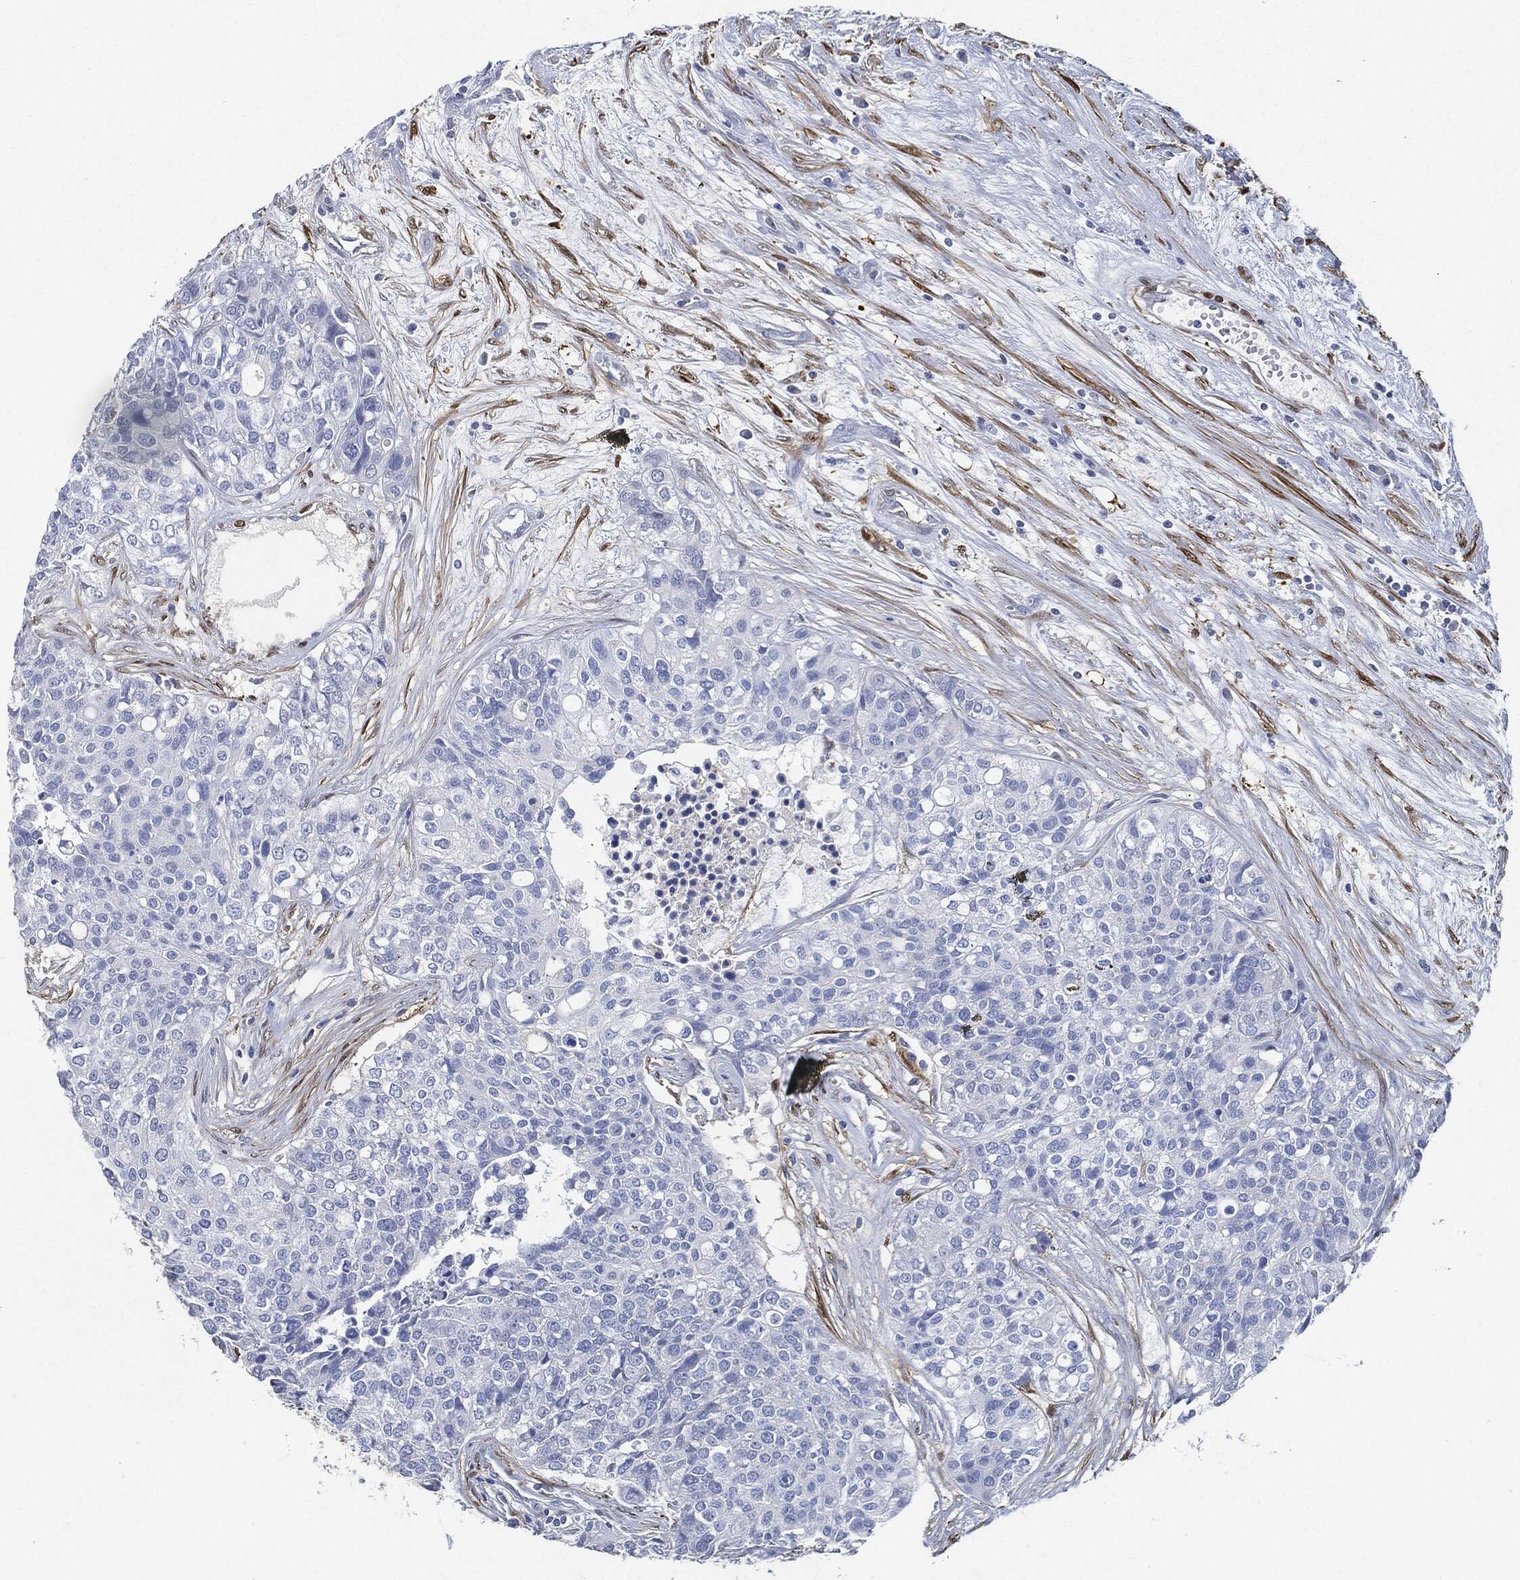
{"staining": {"intensity": "negative", "quantity": "none", "location": "none"}, "tissue": "carcinoid", "cell_type": "Tumor cells", "image_type": "cancer", "snomed": [{"axis": "morphology", "description": "Carcinoid, malignant, NOS"}, {"axis": "topography", "description": "Colon"}], "caption": "Tumor cells are negative for brown protein staining in malignant carcinoid.", "gene": "TAGLN", "patient": {"sex": "male", "age": 81}}